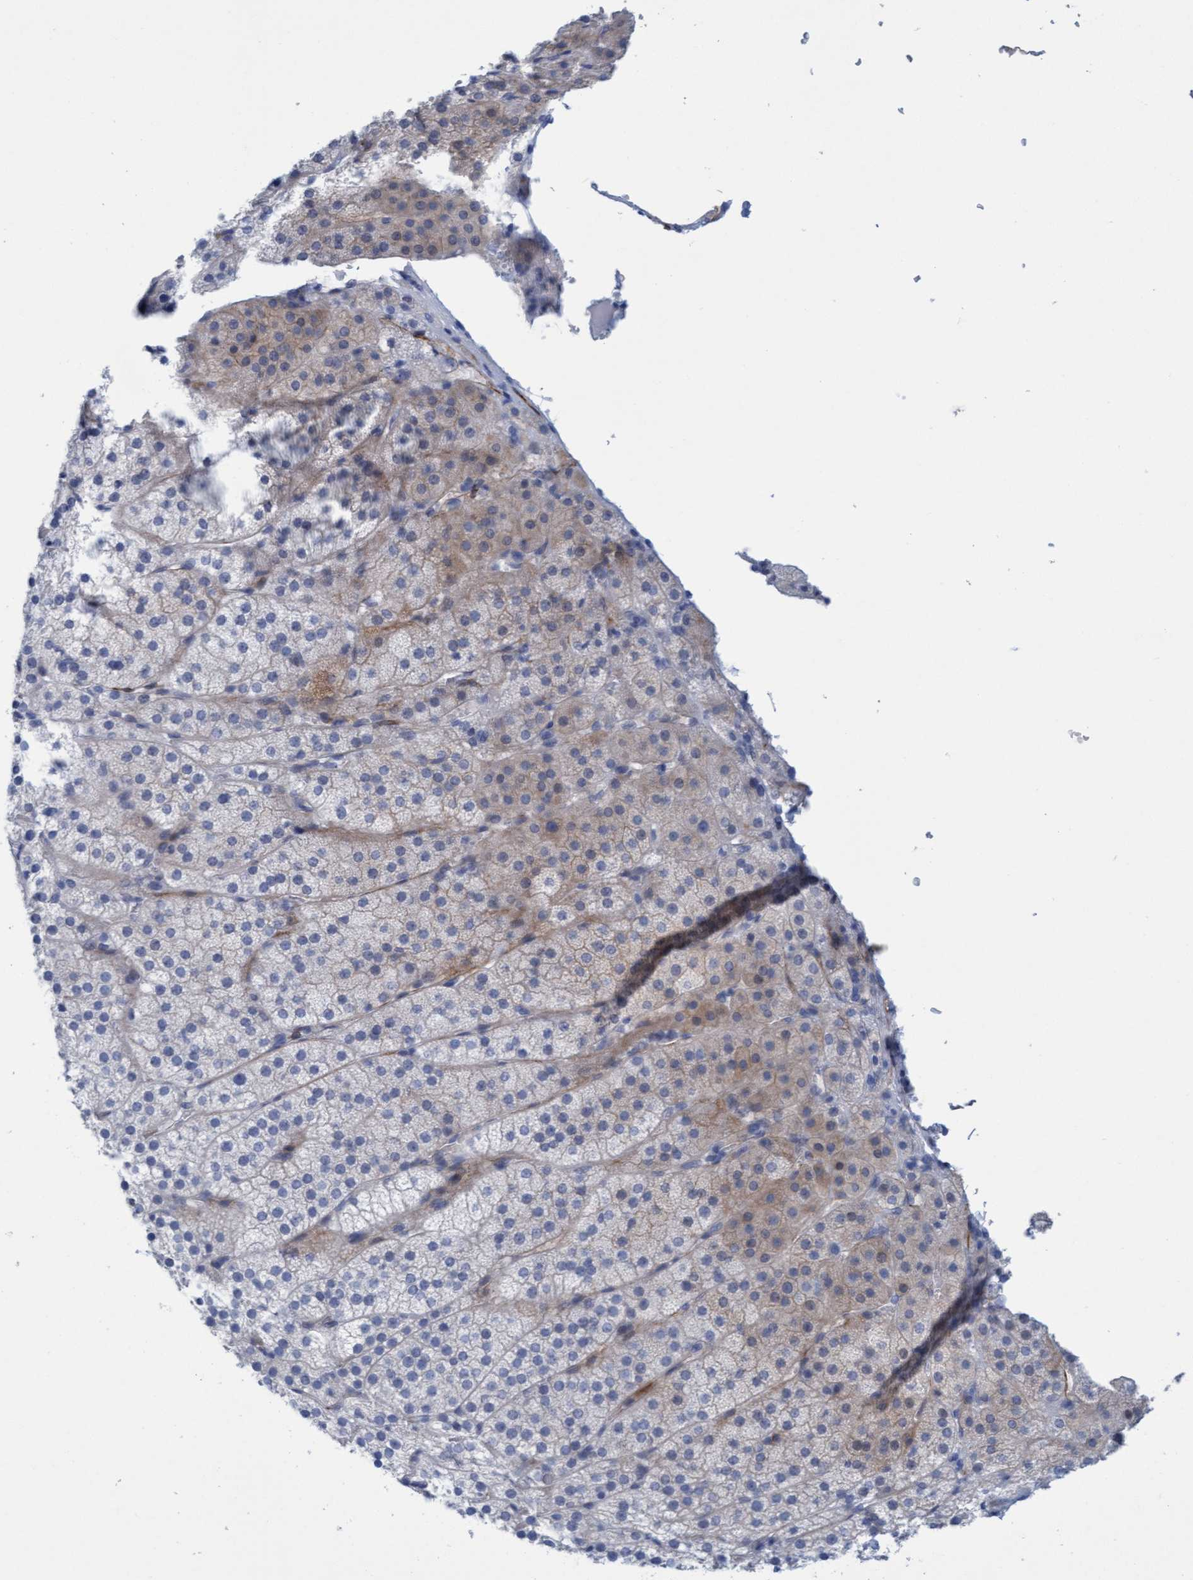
{"staining": {"intensity": "weak", "quantity": "<25%", "location": "cytoplasmic/membranous"}, "tissue": "adrenal gland", "cell_type": "Glandular cells", "image_type": "normal", "snomed": [{"axis": "morphology", "description": "Normal tissue, NOS"}, {"axis": "topography", "description": "Adrenal gland"}], "caption": "Immunohistochemistry (IHC) histopathology image of benign adrenal gland stained for a protein (brown), which reveals no expression in glandular cells.", "gene": "MTFR1", "patient": {"sex": "female", "age": 44}}